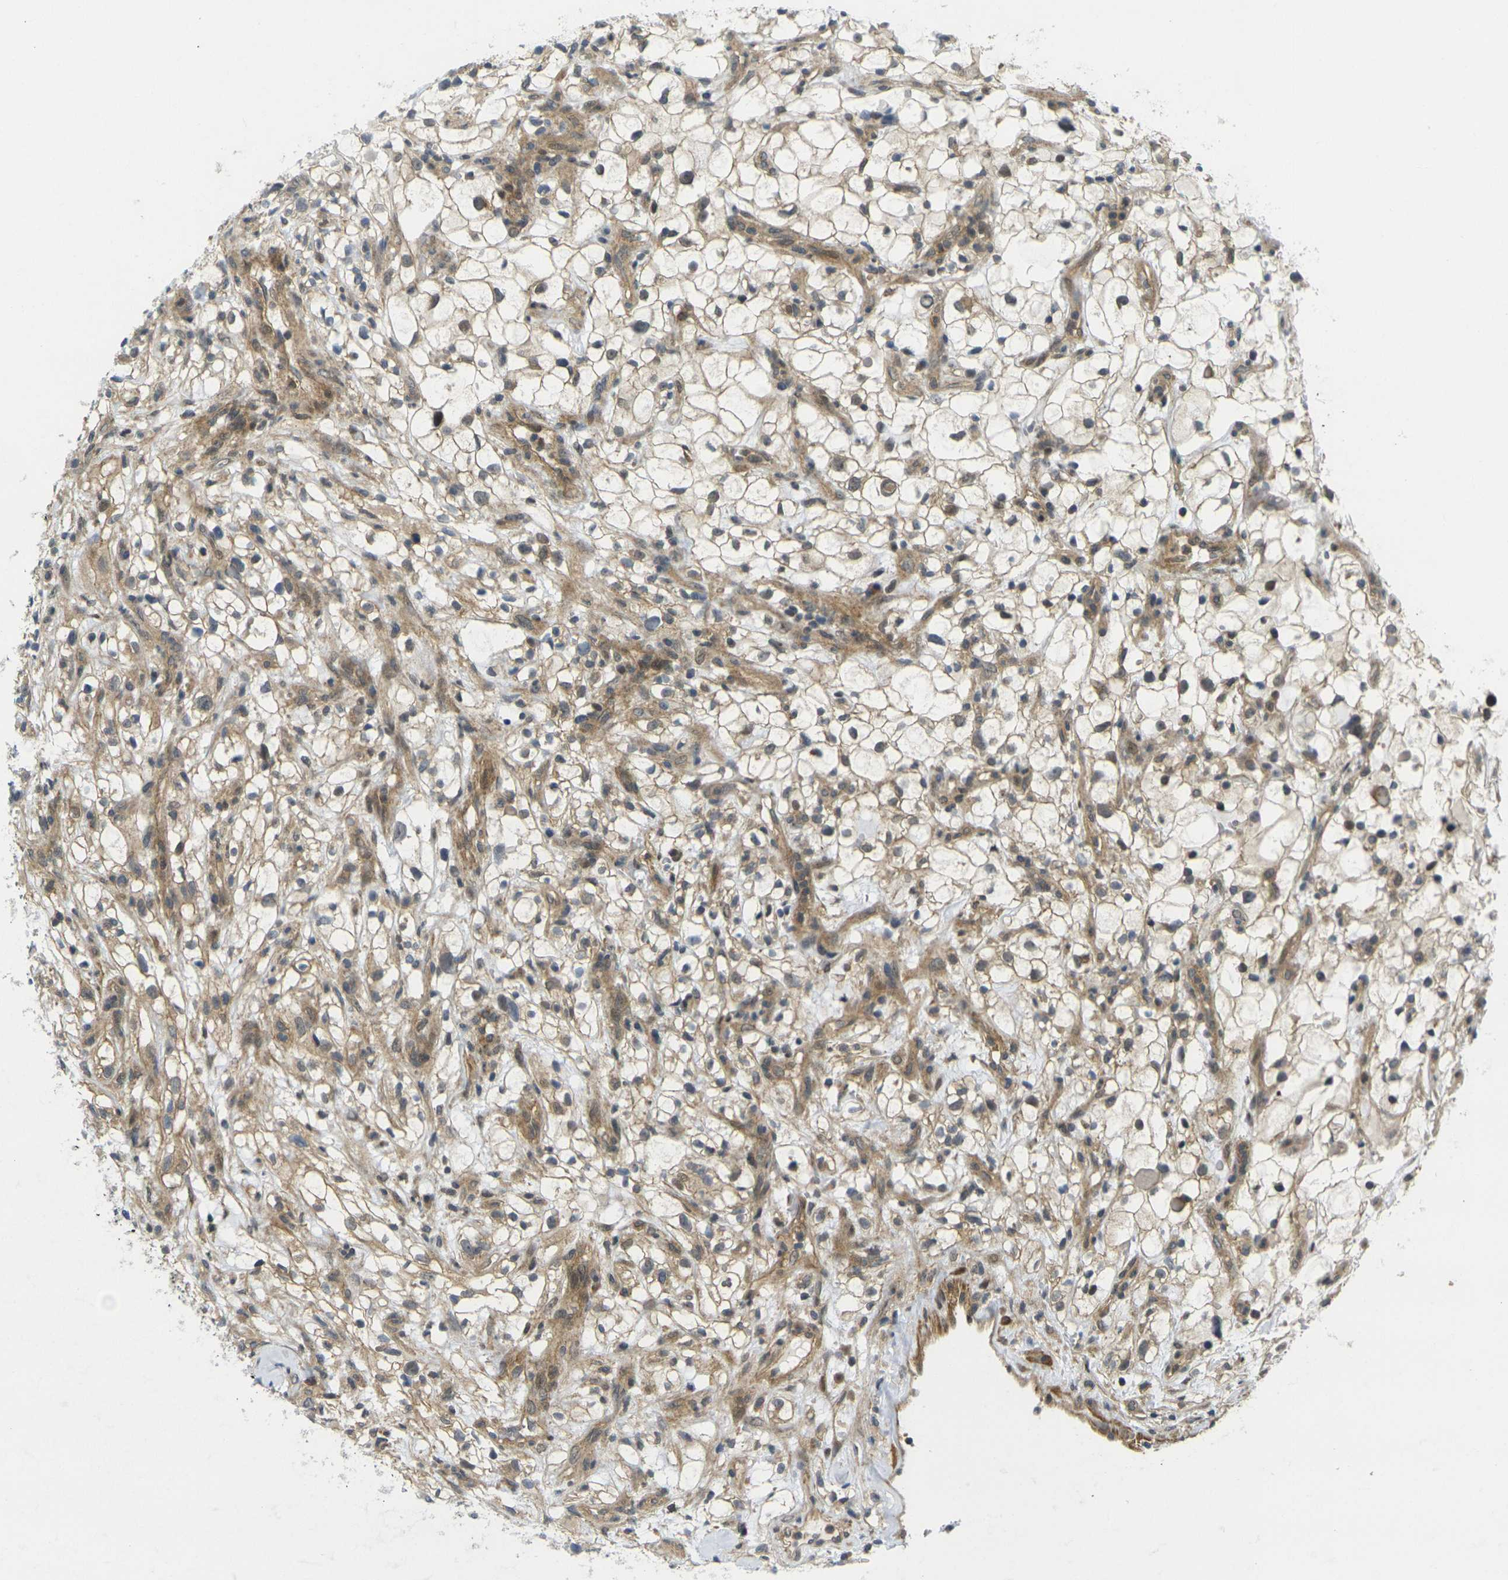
{"staining": {"intensity": "moderate", "quantity": ">75%", "location": "cytoplasmic/membranous"}, "tissue": "renal cancer", "cell_type": "Tumor cells", "image_type": "cancer", "snomed": [{"axis": "morphology", "description": "Adenocarcinoma, NOS"}, {"axis": "topography", "description": "Kidney"}], "caption": "Moderate cytoplasmic/membranous staining for a protein is appreciated in about >75% of tumor cells of adenocarcinoma (renal) using immunohistochemistry (IHC).", "gene": "KCTD10", "patient": {"sex": "female", "age": 60}}